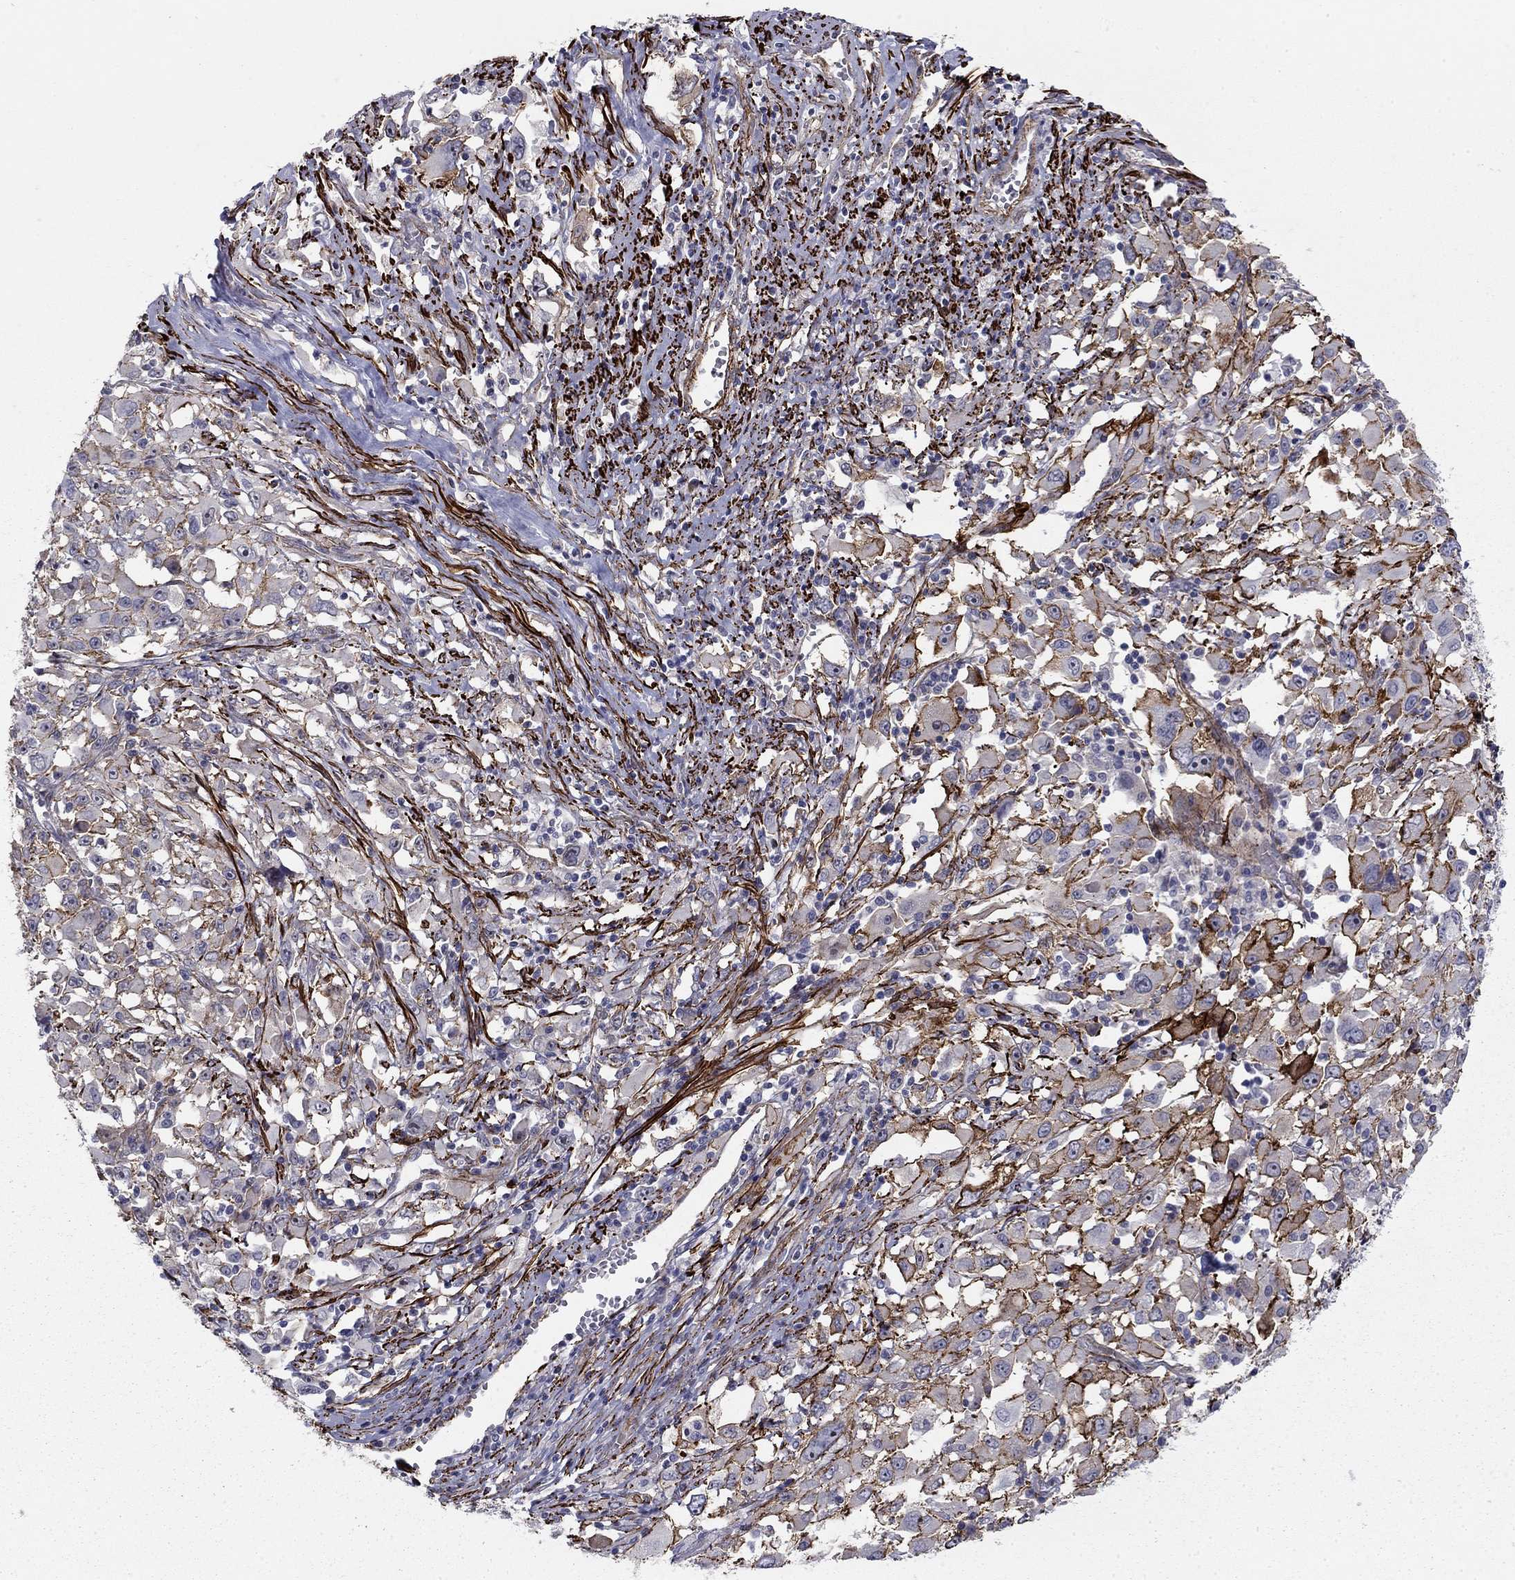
{"staining": {"intensity": "strong", "quantity": "25%-75%", "location": "cytoplasmic/membranous"}, "tissue": "melanoma", "cell_type": "Tumor cells", "image_type": "cancer", "snomed": [{"axis": "morphology", "description": "Malignant melanoma, Metastatic site"}, {"axis": "topography", "description": "Soft tissue"}], "caption": "Strong cytoplasmic/membranous positivity is present in about 25%-75% of tumor cells in melanoma.", "gene": "KRBA1", "patient": {"sex": "male", "age": 50}}